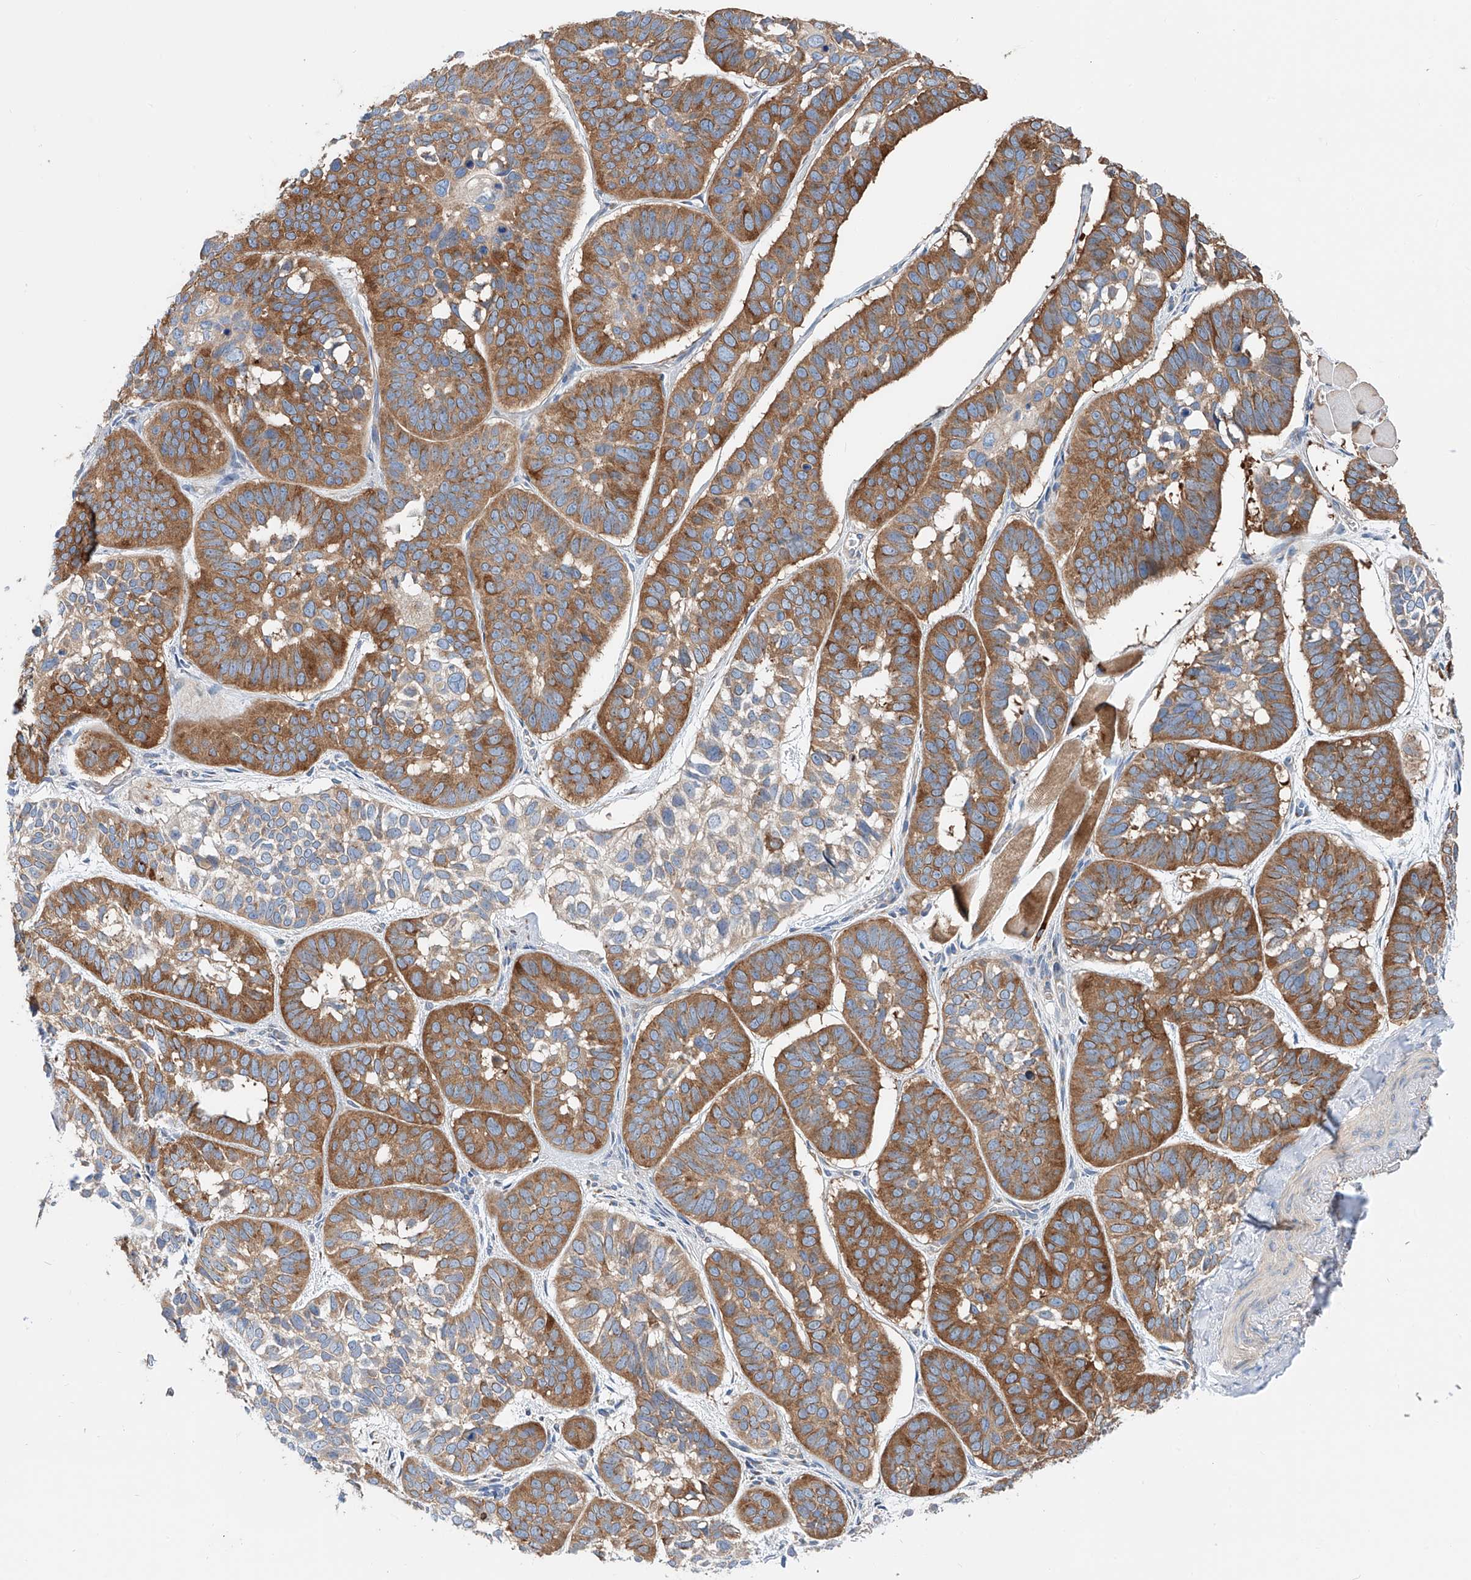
{"staining": {"intensity": "moderate", "quantity": ">75%", "location": "cytoplasmic/membranous"}, "tissue": "skin cancer", "cell_type": "Tumor cells", "image_type": "cancer", "snomed": [{"axis": "morphology", "description": "Basal cell carcinoma"}, {"axis": "topography", "description": "Skin"}], "caption": "High-power microscopy captured an immunohistochemistry (IHC) image of skin cancer, revealing moderate cytoplasmic/membranous positivity in about >75% of tumor cells.", "gene": "SLC22A7", "patient": {"sex": "male", "age": 62}}